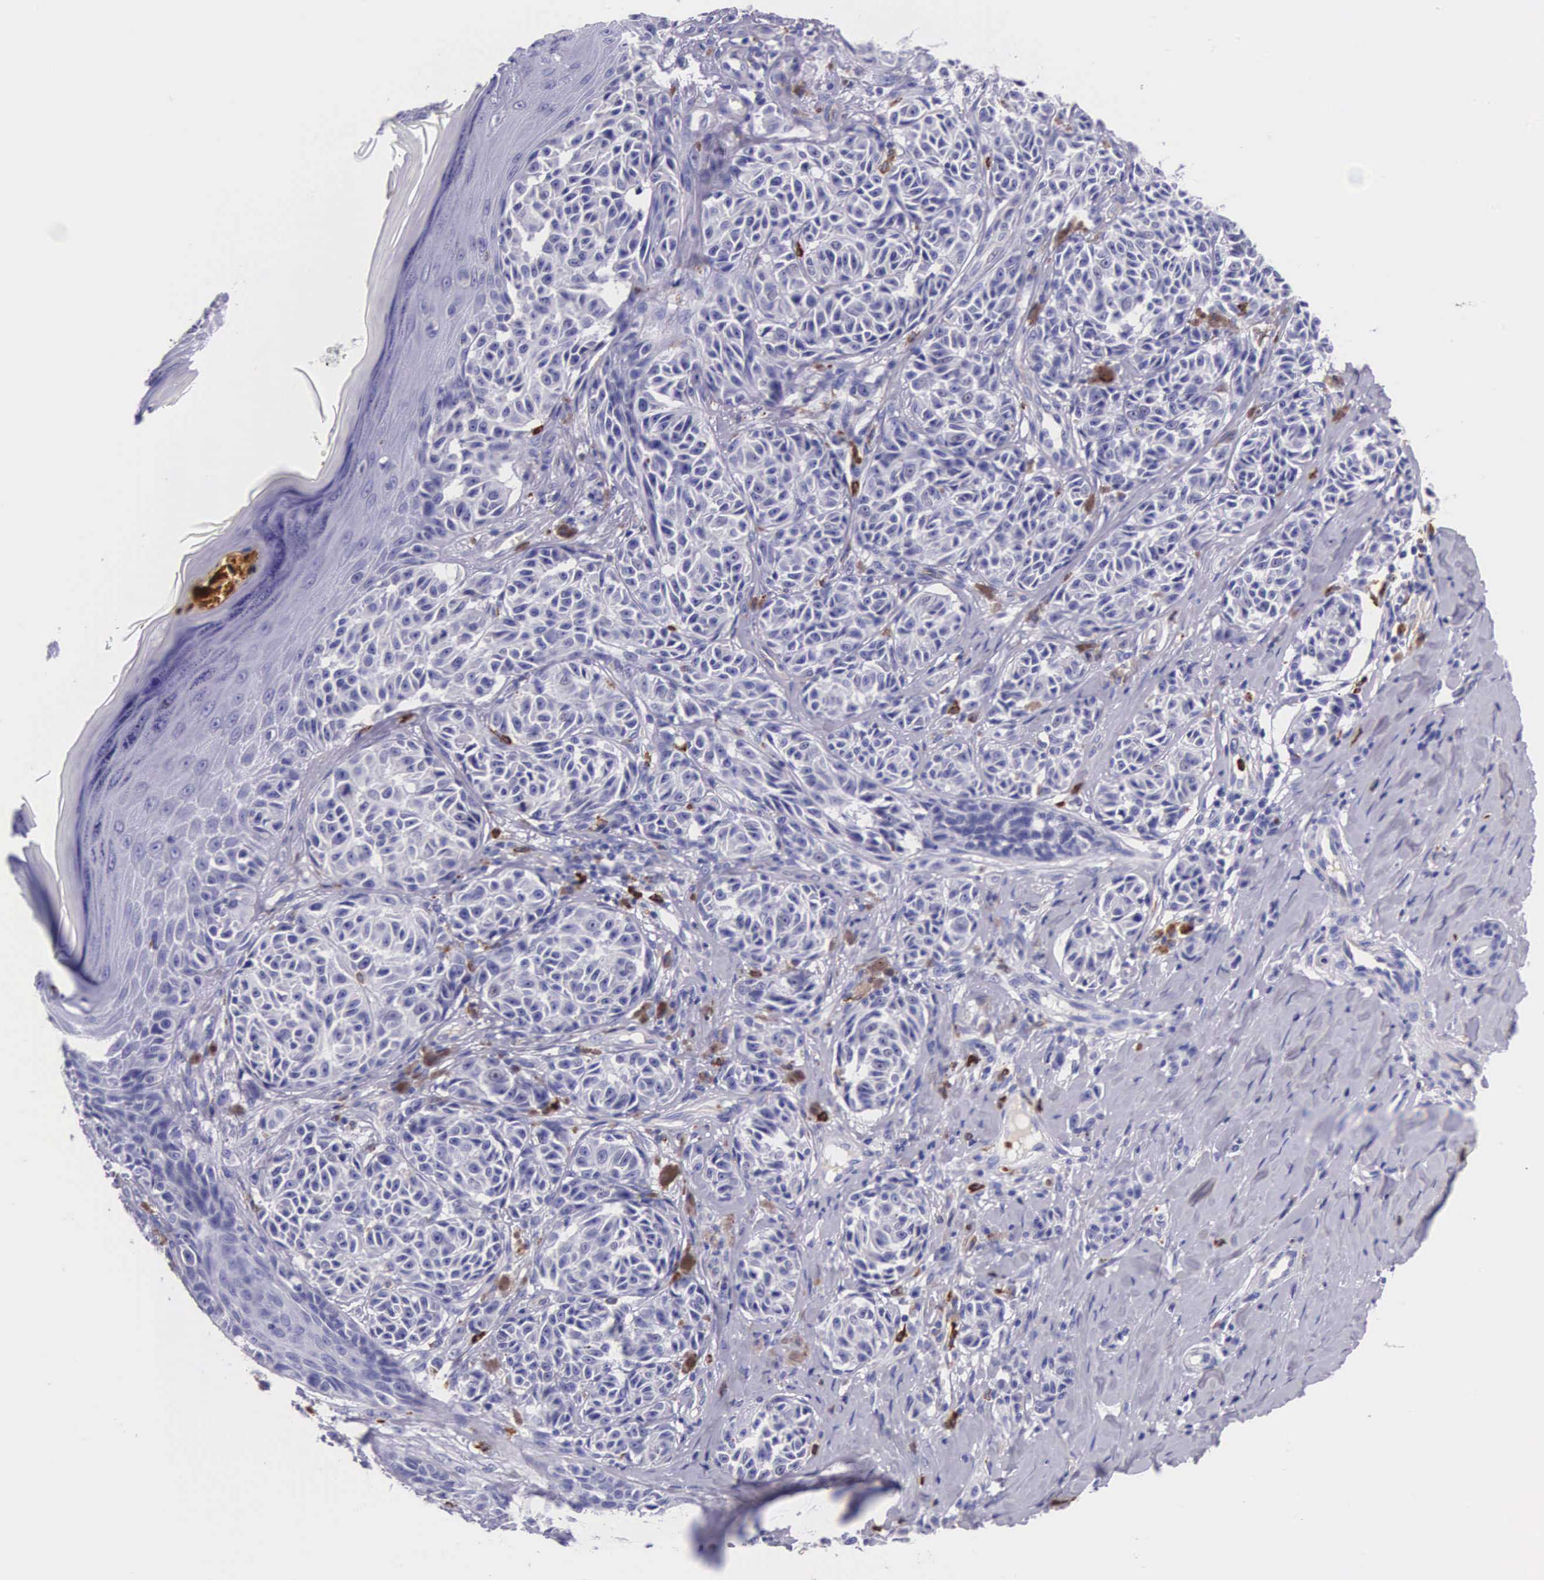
{"staining": {"intensity": "negative", "quantity": "none", "location": "none"}, "tissue": "melanoma", "cell_type": "Tumor cells", "image_type": "cancer", "snomed": [{"axis": "morphology", "description": "Malignant melanoma, NOS"}, {"axis": "topography", "description": "Skin"}], "caption": "Immunohistochemistry (IHC) photomicrograph of neoplastic tissue: melanoma stained with DAB displays no significant protein positivity in tumor cells.", "gene": "FCN1", "patient": {"sex": "male", "age": 49}}